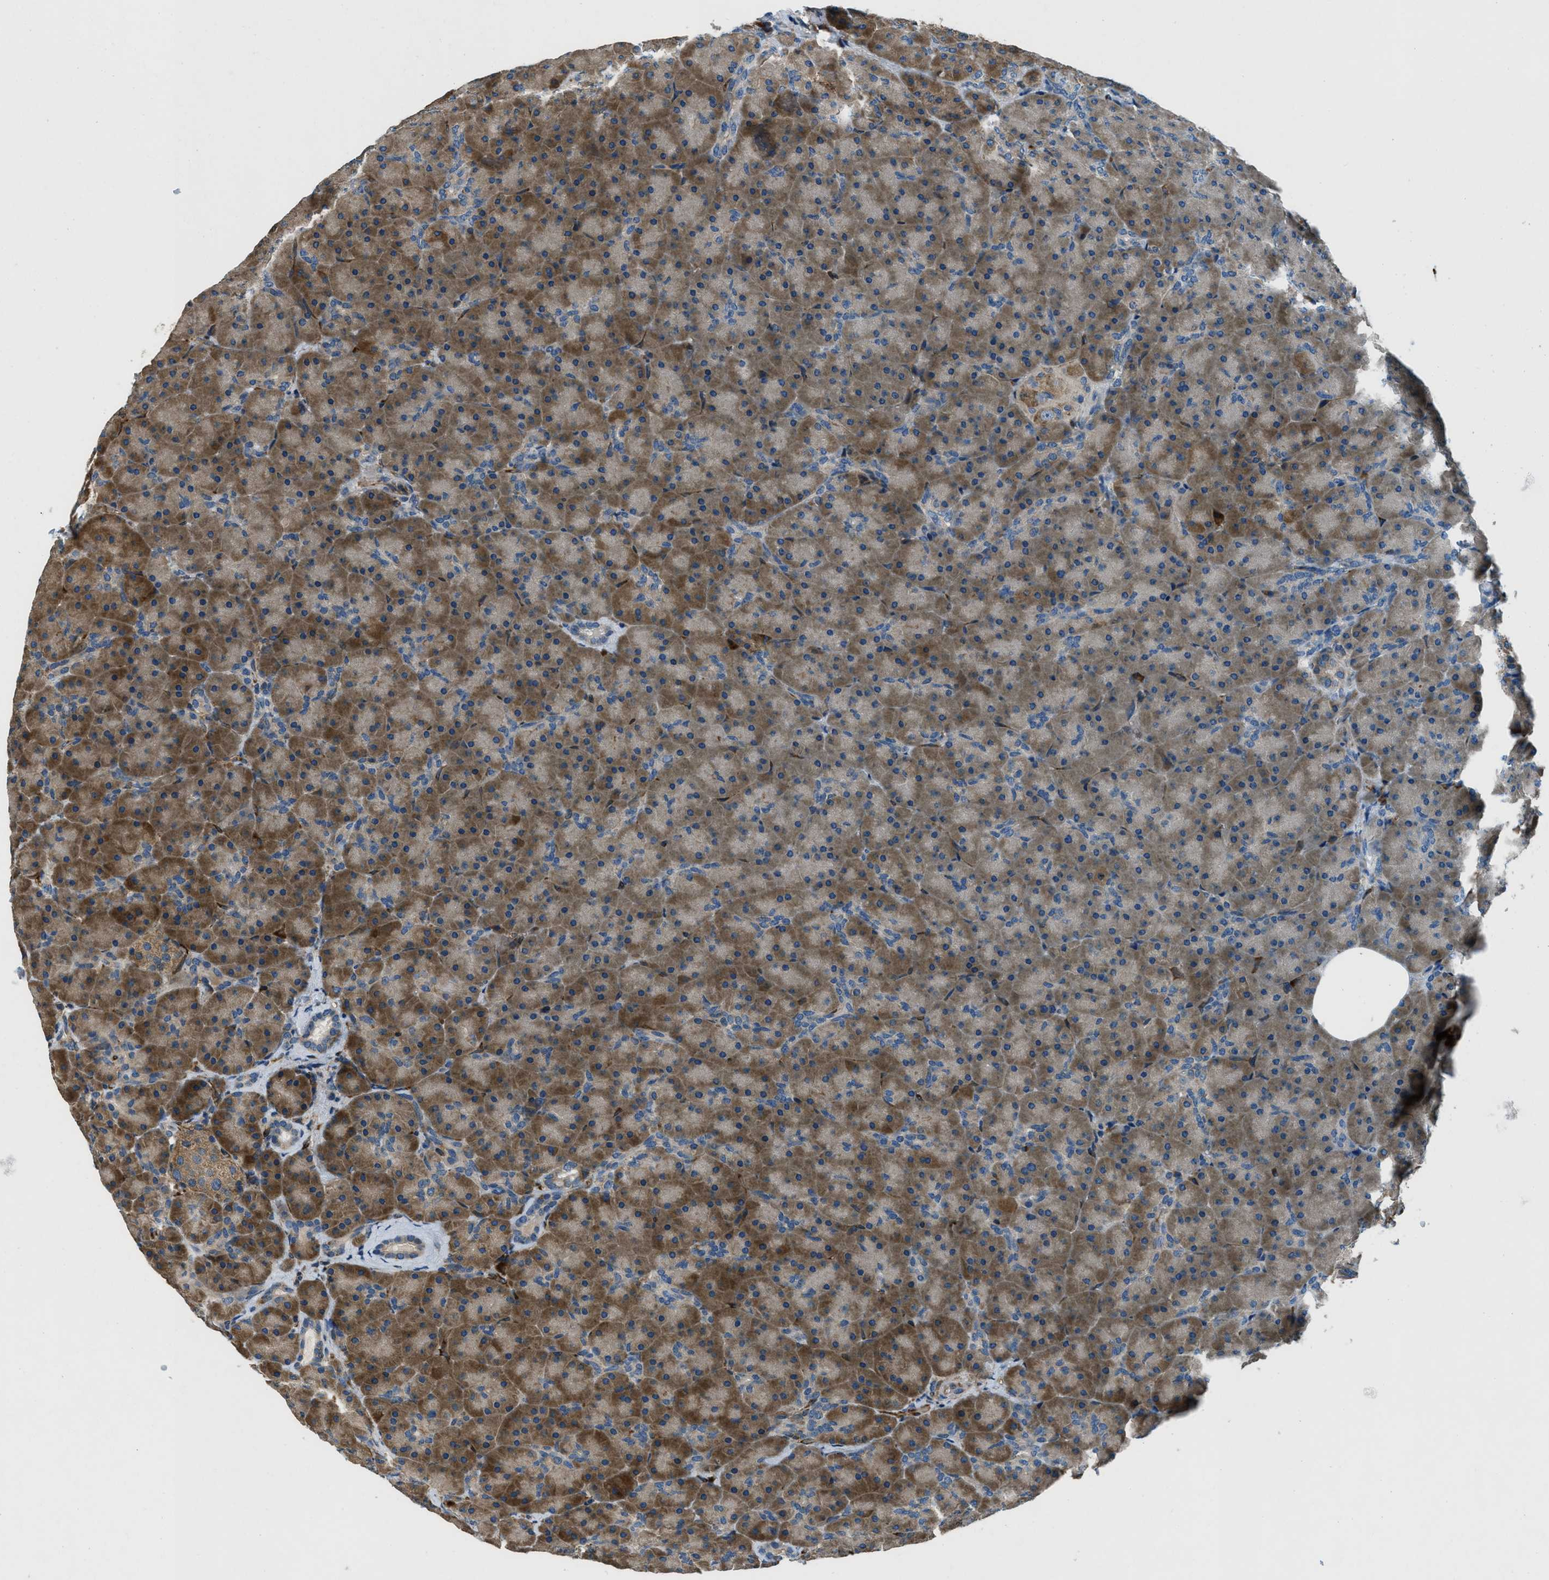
{"staining": {"intensity": "strong", "quantity": ">75%", "location": "cytoplasmic/membranous"}, "tissue": "pancreas", "cell_type": "Exocrine glandular cells", "image_type": "normal", "snomed": [{"axis": "morphology", "description": "Normal tissue, NOS"}, {"axis": "topography", "description": "Pancreas"}], "caption": "Benign pancreas reveals strong cytoplasmic/membranous expression in about >75% of exocrine glandular cells, visualized by immunohistochemistry. The staining is performed using DAB brown chromogen to label protein expression. The nuclei are counter-stained blue using hematoxylin.", "gene": "GIMAP8", "patient": {"sex": "male", "age": 66}}